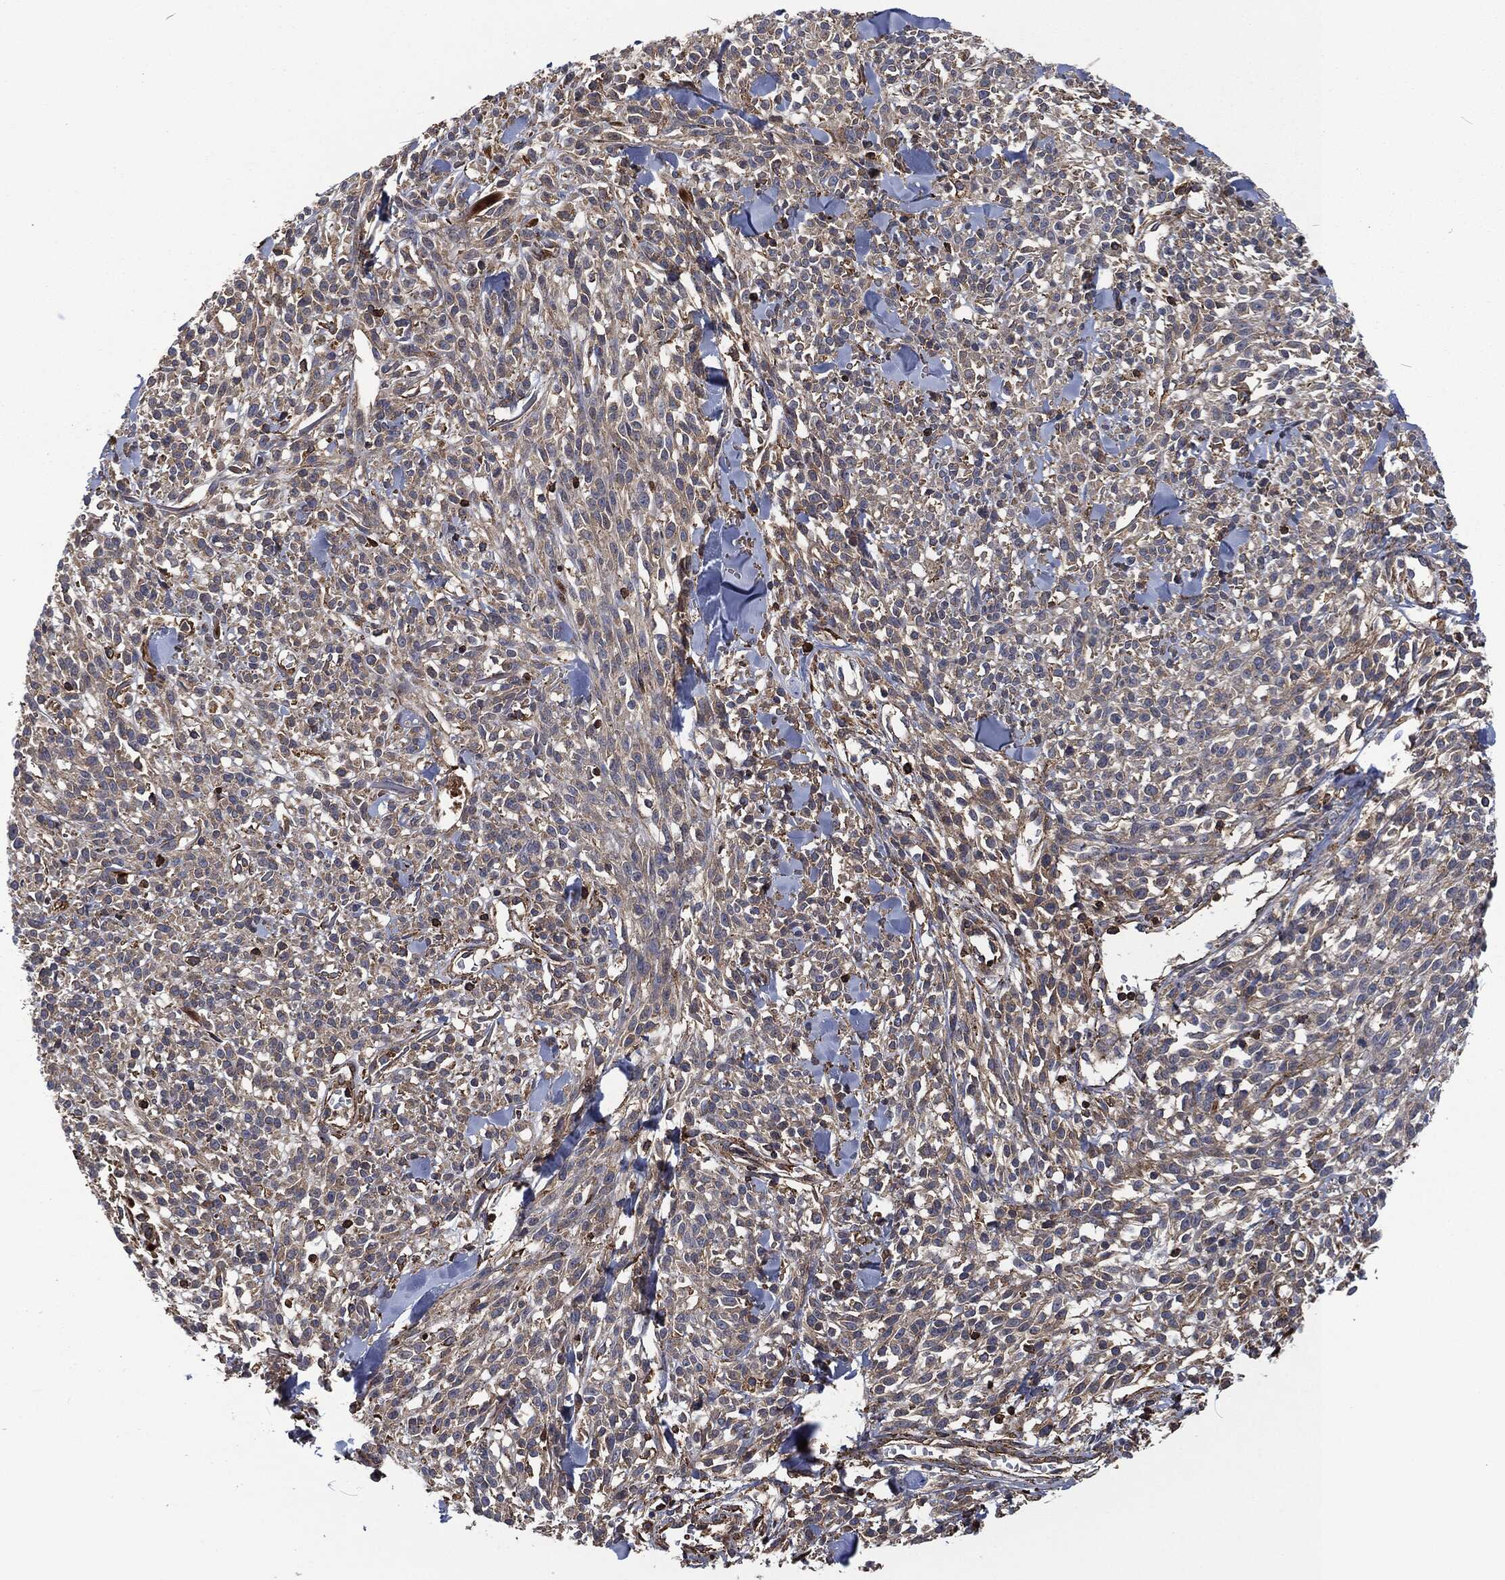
{"staining": {"intensity": "weak", "quantity": "<25%", "location": "cytoplasmic/membranous"}, "tissue": "melanoma", "cell_type": "Tumor cells", "image_type": "cancer", "snomed": [{"axis": "morphology", "description": "Malignant melanoma, NOS"}, {"axis": "topography", "description": "Skin"}, {"axis": "topography", "description": "Skin of trunk"}], "caption": "High magnification brightfield microscopy of malignant melanoma stained with DAB (brown) and counterstained with hematoxylin (blue): tumor cells show no significant staining.", "gene": "LGALS9", "patient": {"sex": "male", "age": 74}}